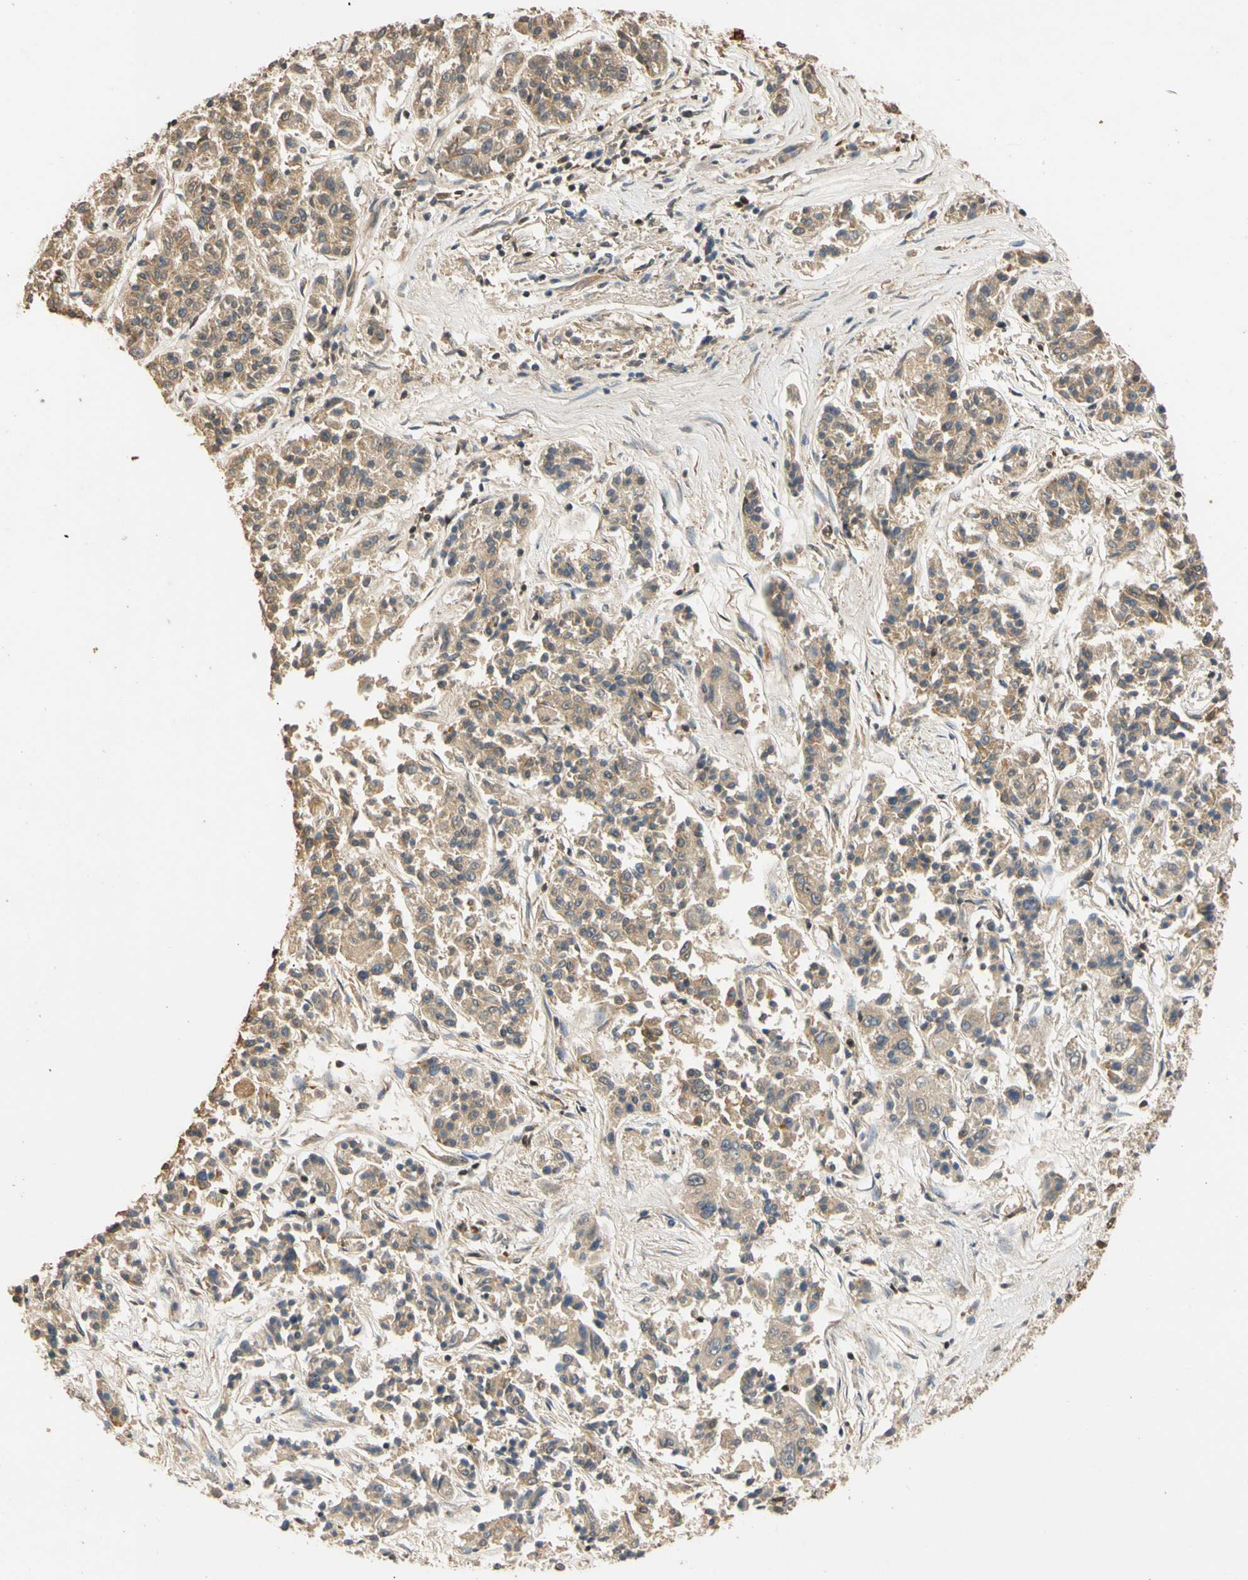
{"staining": {"intensity": "weak", "quantity": "<25%", "location": "cytoplasmic/membranous"}, "tissue": "lung cancer", "cell_type": "Tumor cells", "image_type": "cancer", "snomed": [{"axis": "morphology", "description": "Adenocarcinoma, NOS"}, {"axis": "topography", "description": "Lung"}], "caption": "Tumor cells show no significant staining in lung cancer. (Immunohistochemistry, brightfield microscopy, high magnification).", "gene": "QSER1", "patient": {"sex": "male", "age": 84}}